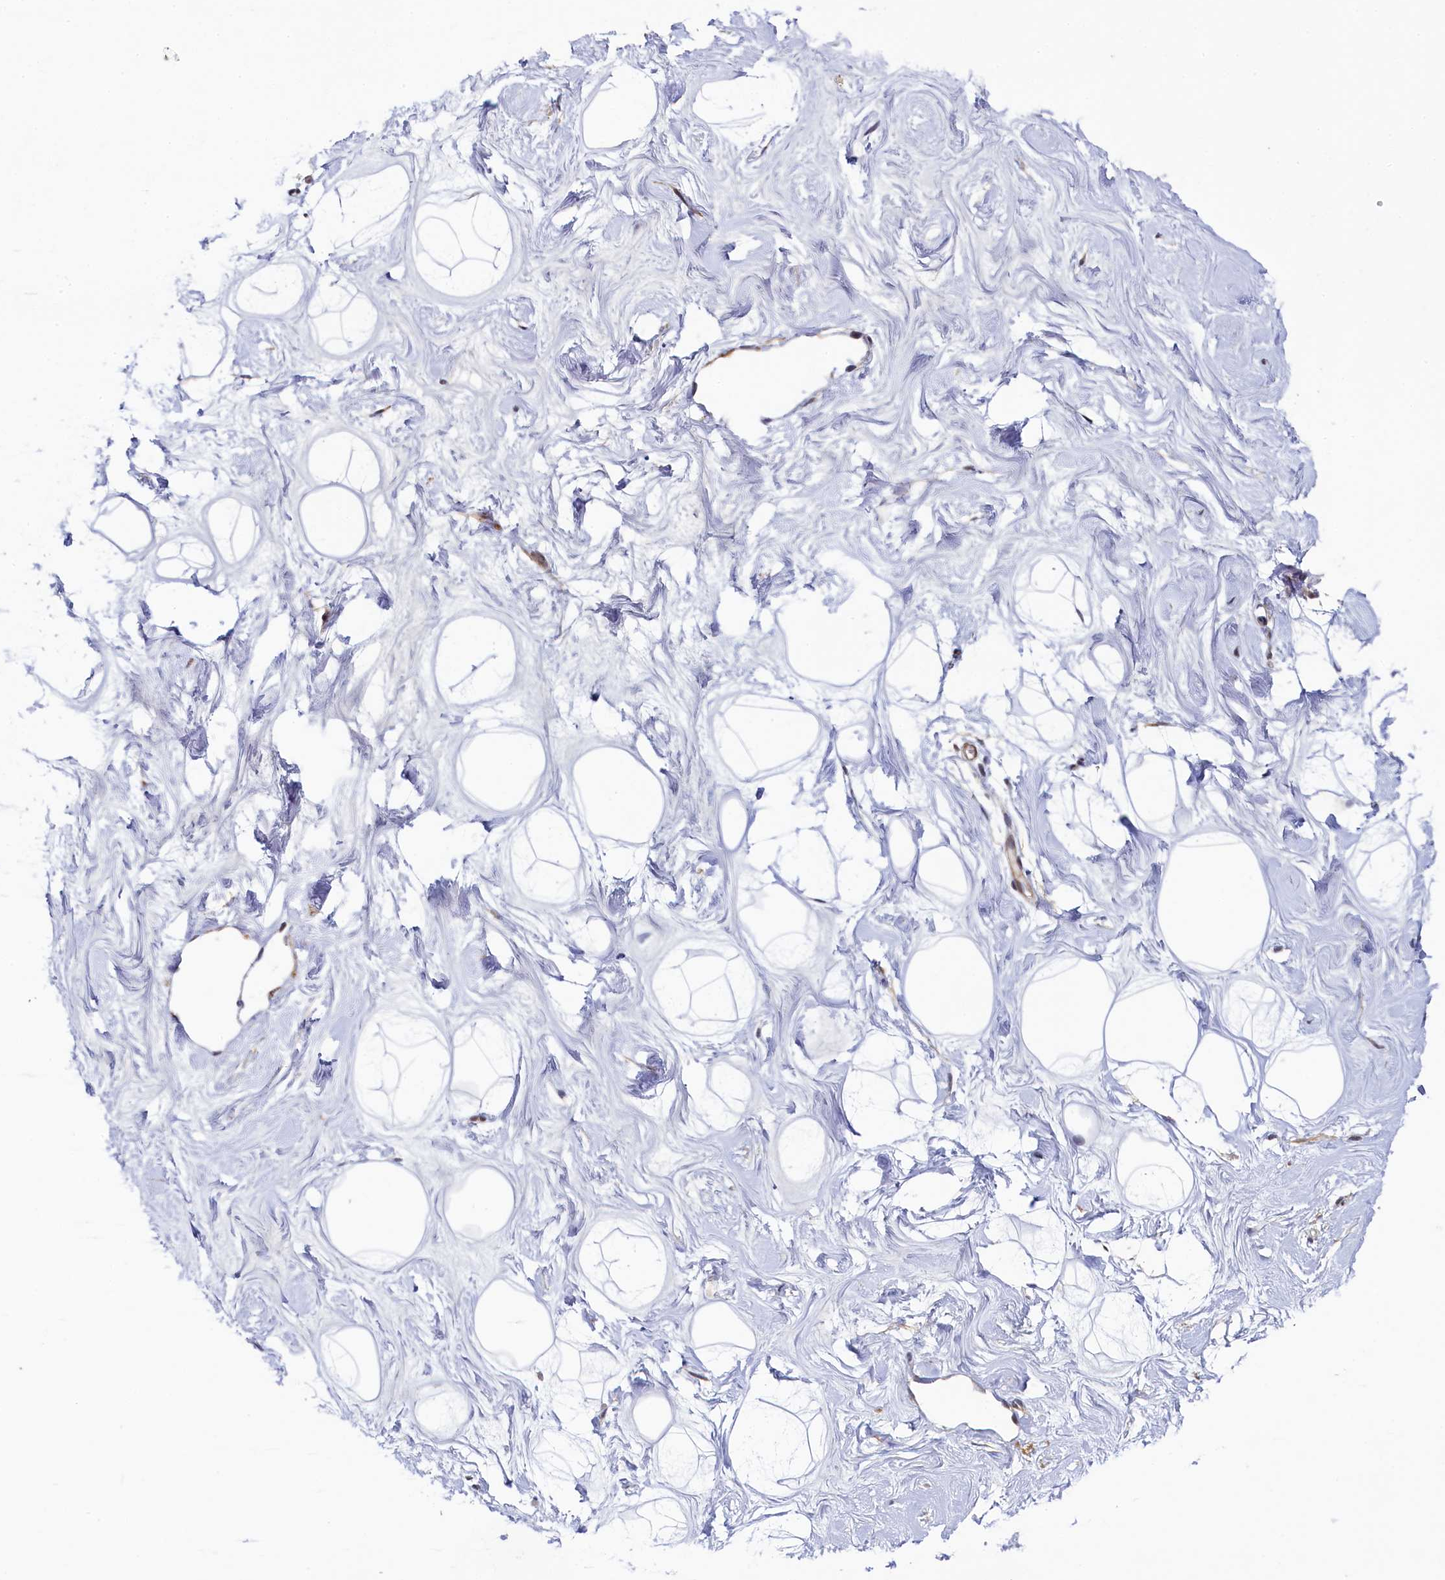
{"staining": {"intensity": "negative", "quantity": "none", "location": "none"}, "tissue": "breast", "cell_type": "Adipocytes", "image_type": "normal", "snomed": [{"axis": "morphology", "description": "Normal tissue, NOS"}, {"axis": "morphology", "description": "Adenoma, NOS"}, {"axis": "topography", "description": "Breast"}], "caption": "High magnification brightfield microscopy of benign breast stained with DAB (3,3'-diaminobenzidine) (brown) and counterstained with hematoxylin (blue): adipocytes show no significant expression.", "gene": "INTS14", "patient": {"sex": "female", "age": 23}}